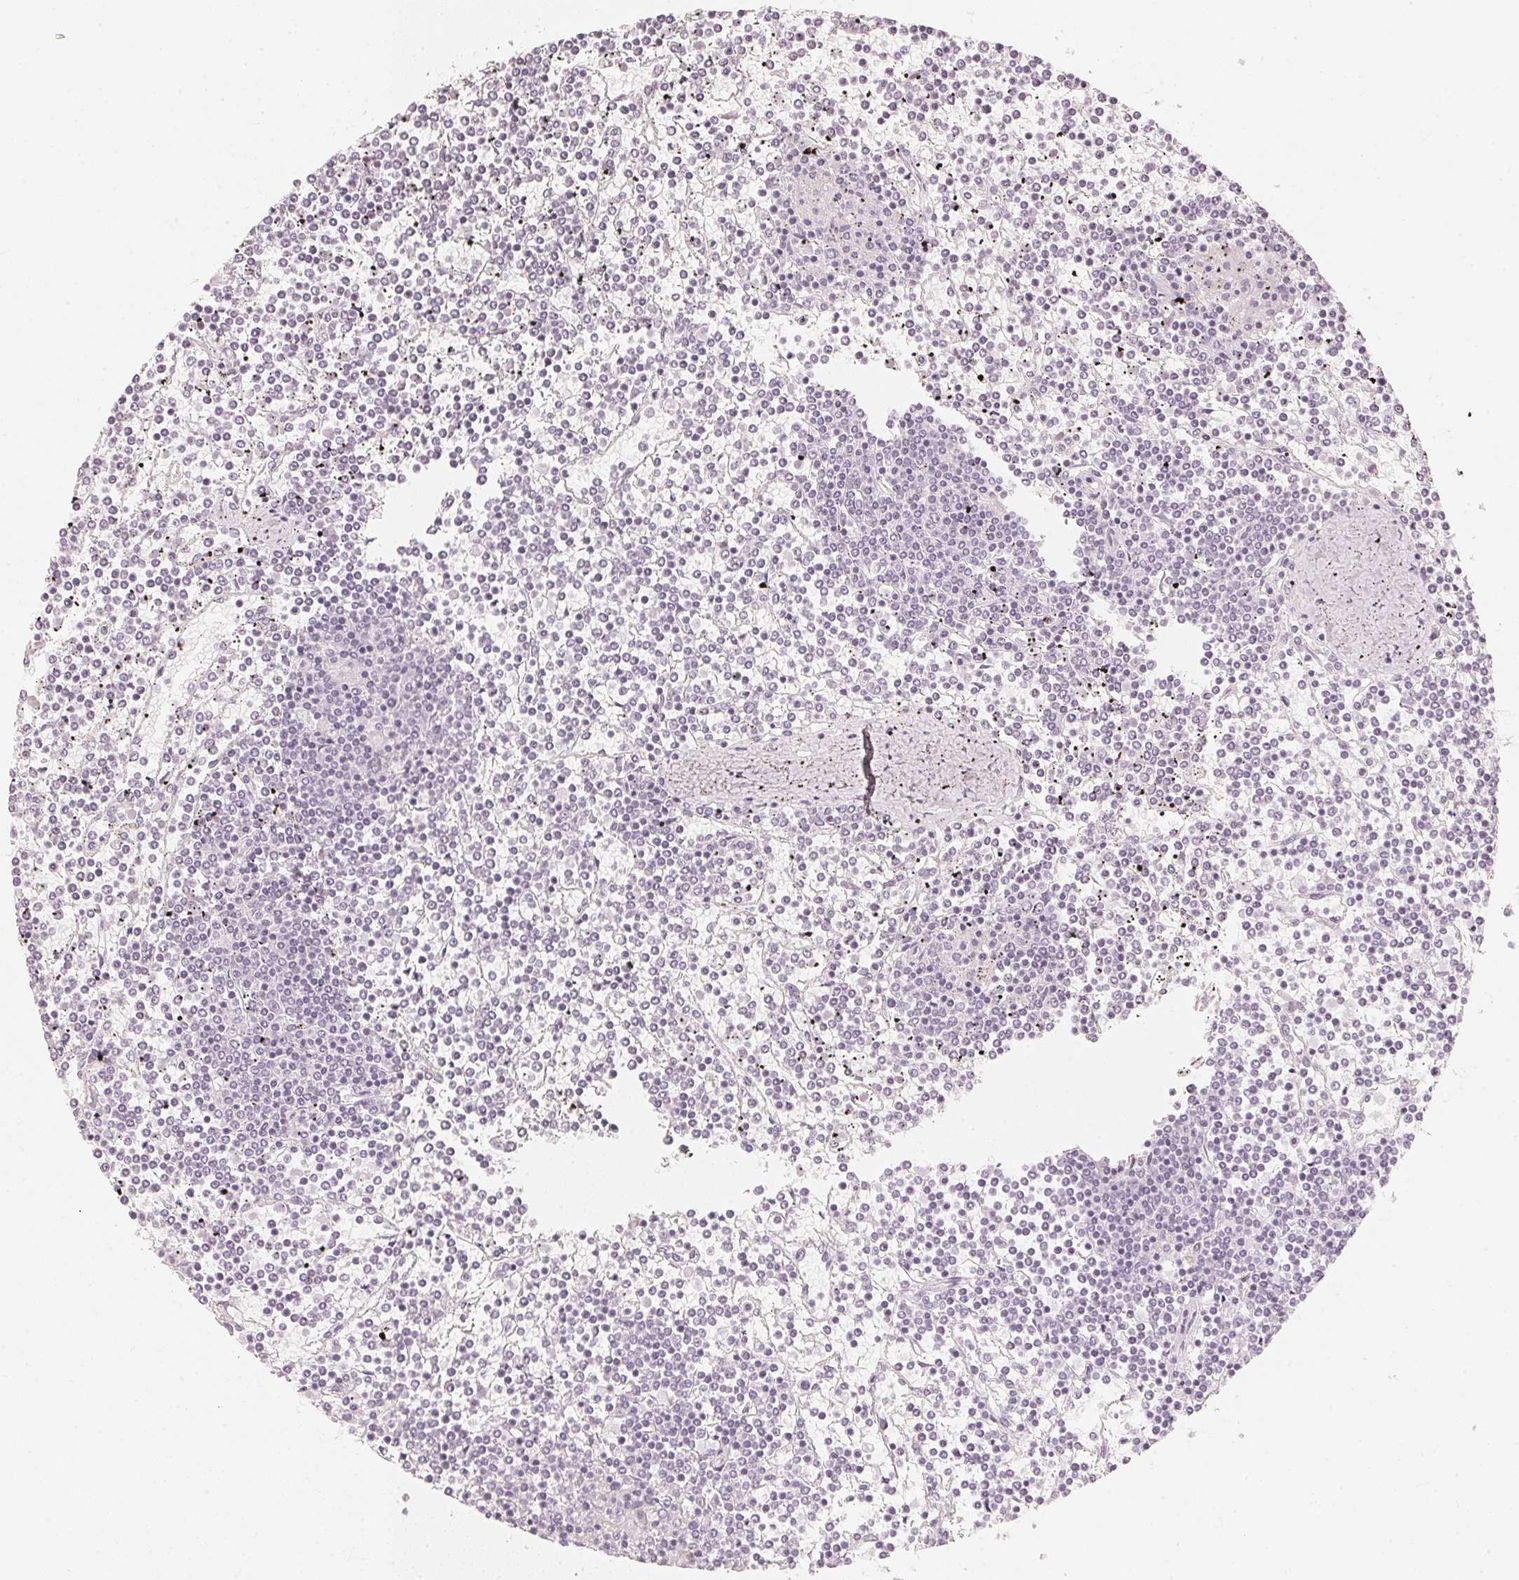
{"staining": {"intensity": "negative", "quantity": "none", "location": "none"}, "tissue": "lymphoma", "cell_type": "Tumor cells", "image_type": "cancer", "snomed": [{"axis": "morphology", "description": "Malignant lymphoma, non-Hodgkin's type, Low grade"}, {"axis": "topography", "description": "Spleen"}], "caption": "The photomicrograph exhibits no staining of tumor cells in lymphoma.", "gene": "SLC22A8", "patient": {"sex": "female", "age": 19}}